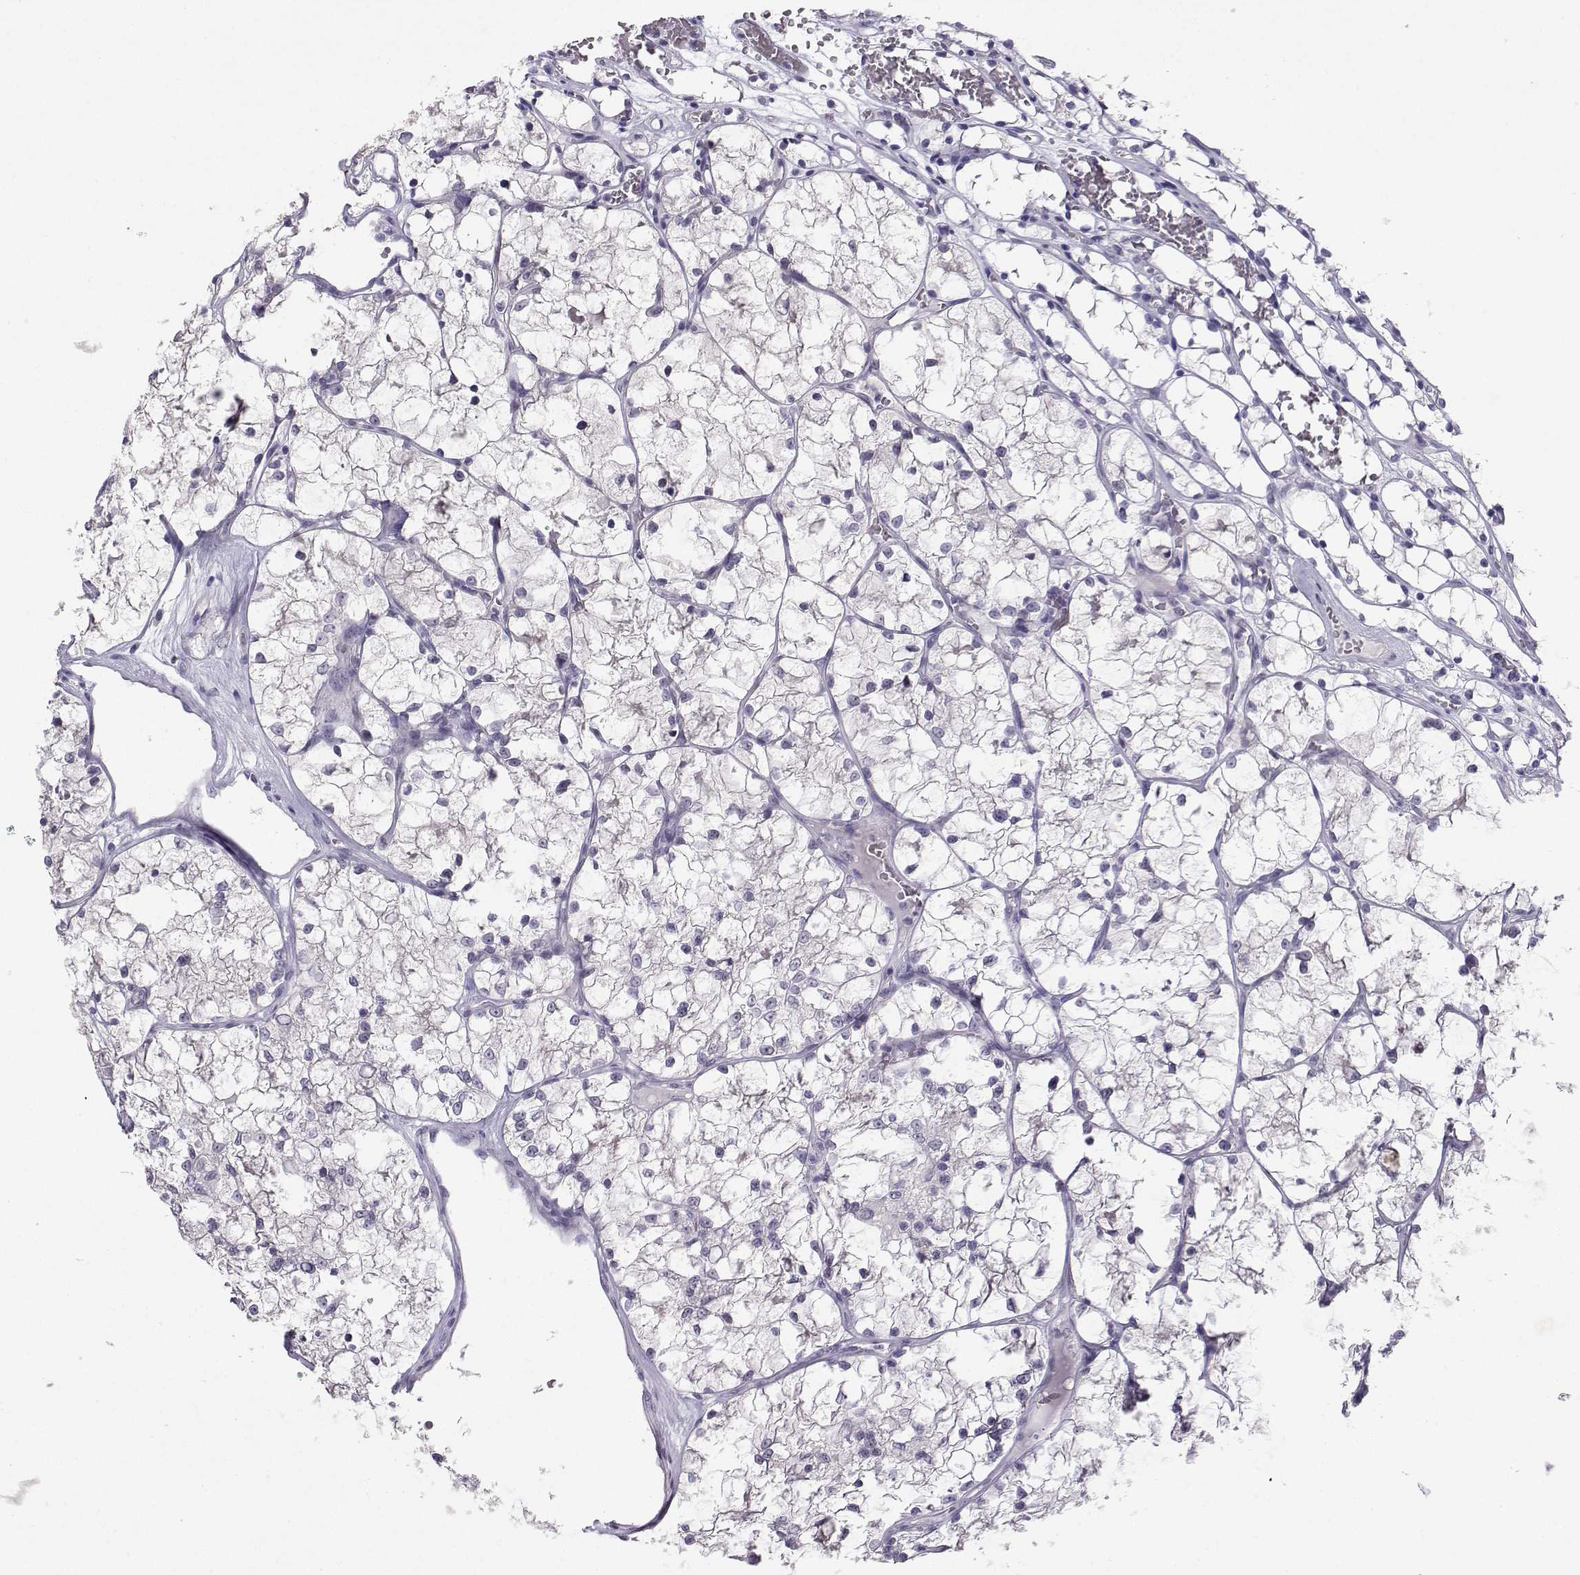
{"staining": {"intensity": "negative", "quantity": "none", "location": "none"}, "tissue": "renal cancer", "cell_type": "Tumor cells", "image_type": "cancer", "snomed": [{"axis": "morphology", "description": "Adenocarcinoma, NOS"}, {"axis": "topography", "description": "Kidney"}], "caption": "Immunohistochemical staining of renal adenocarcinoma displays no significant staining in tumor cells.", "gene": "TBR1", "patient": {"sex": "female", "age": 69}}